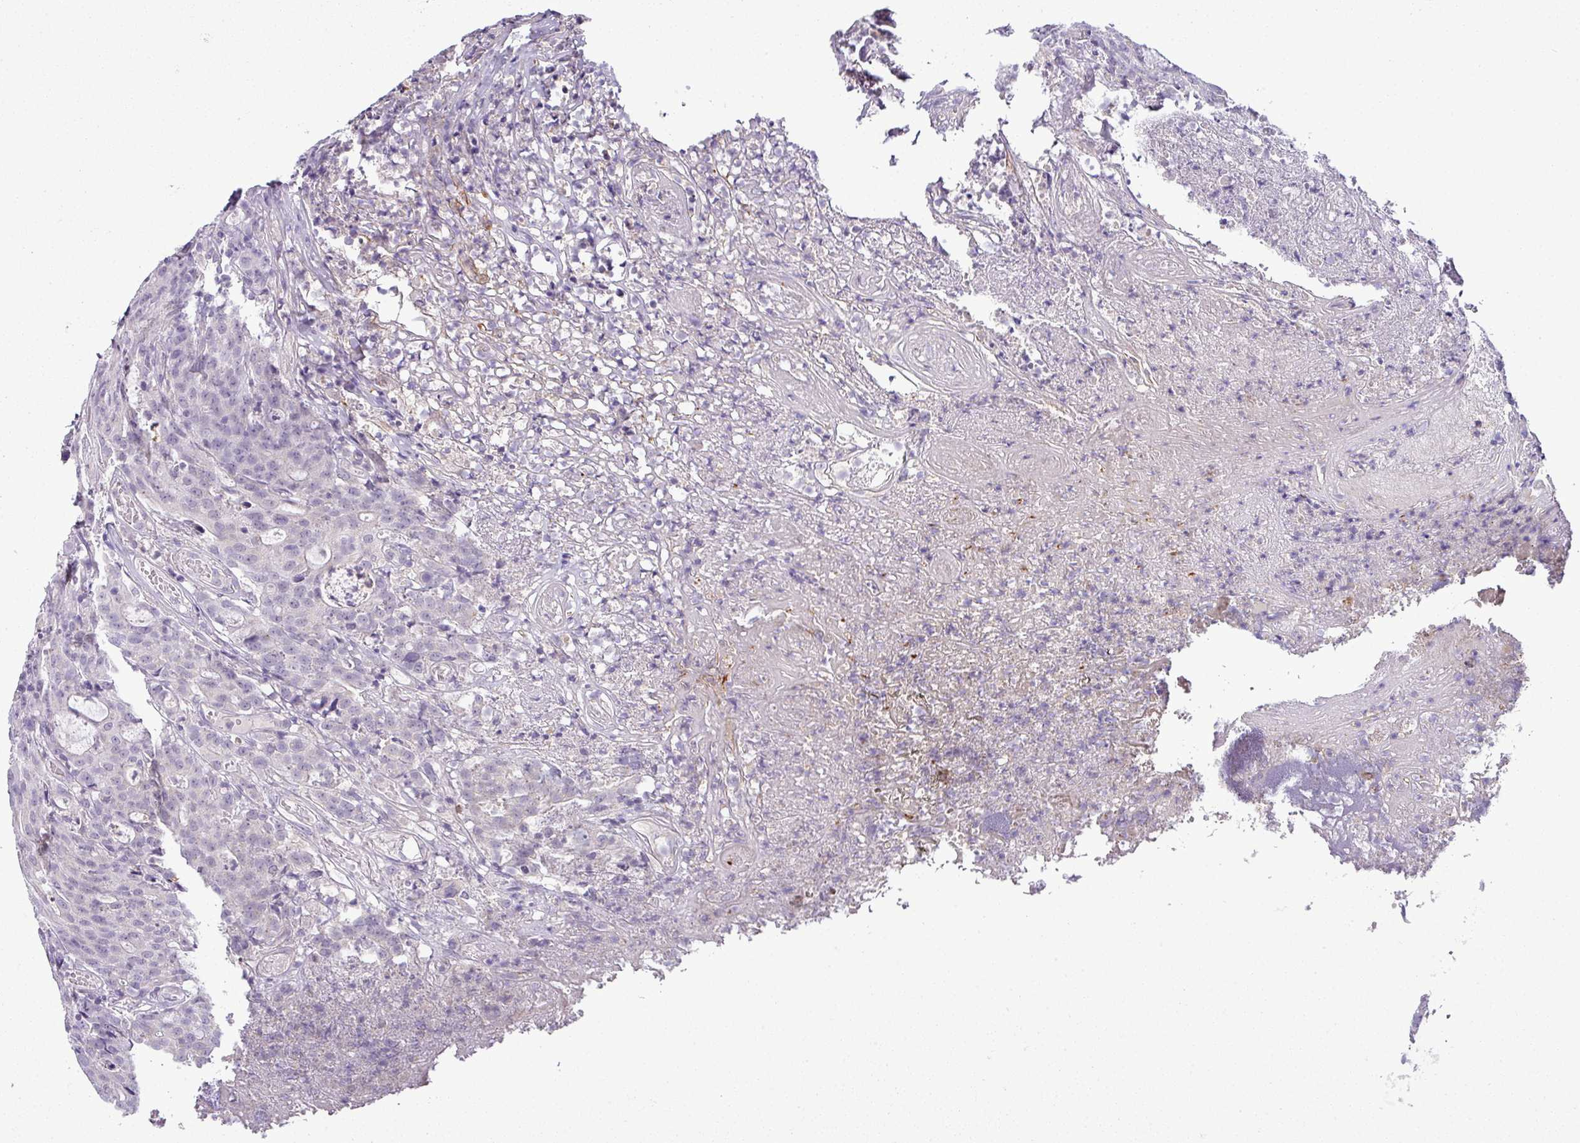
{"staining": {"intensity": "negative", "quantity": "none", "location": "none"}, "tissue": "colorectal cancer", "cell_type": "Tumor cells", "image_type": "cancer", "snomed": [{"axis": "morphology", "description": "Adenocarcinoma, NOS"}, {"axis": "topography", "description": "Colon"}], "caption": "Immunohistochemical staining of human colorectal cancer shows no significant positivity in tumor cells.", "gene": "HBEGF", "patient": {"sex": "male", "age": 83}}